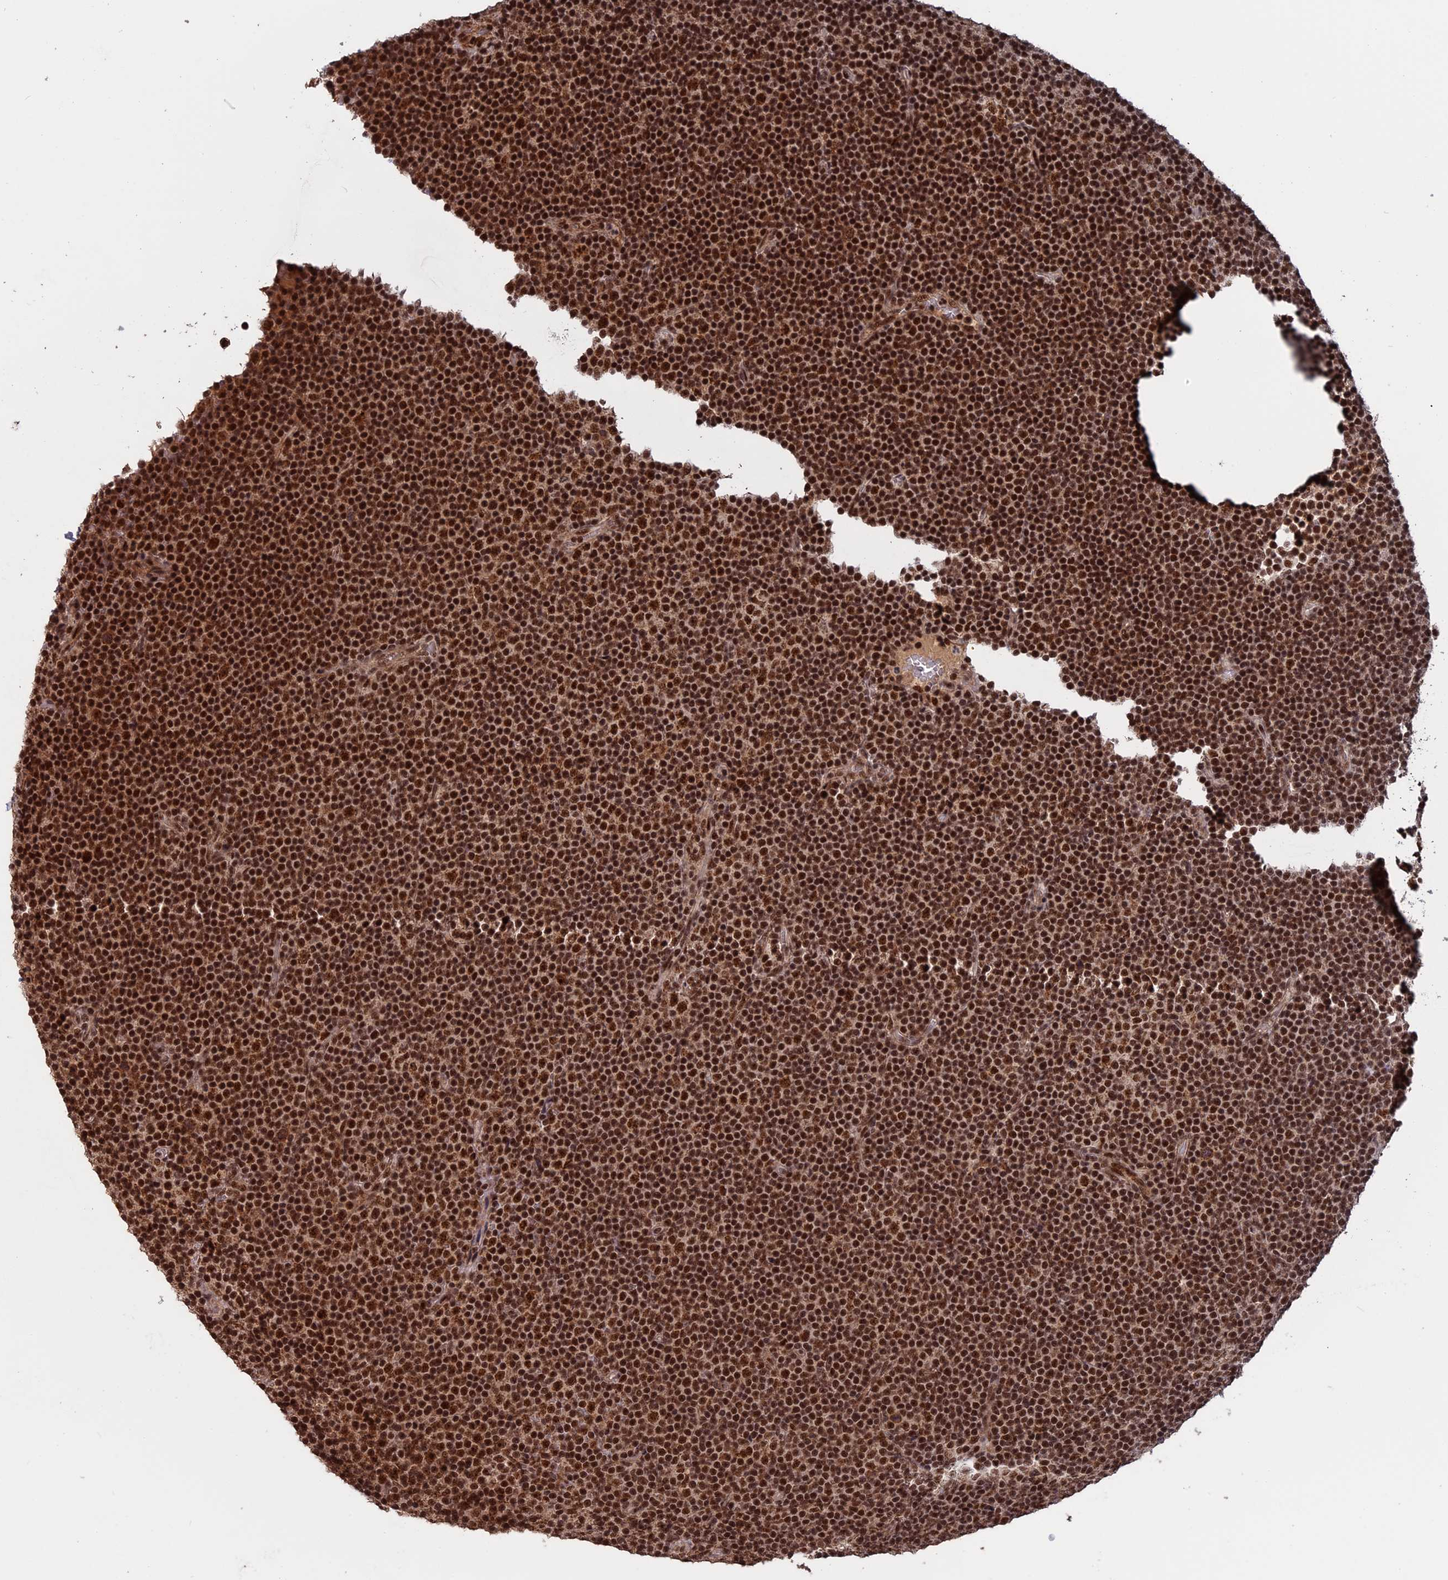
{"staining": {"intensity": "strong", "quantity": ">75%", "location": "nuclear"}, "tissue": "lymphoma", "cell_type": "Tumor cells", "image_type": "cancer", "snomed": [{"axis": "morphology", "description": "Malignant lymphoma, non-Hodgkin's type, Low grade"}, {"axis": "topography", "description": "Lymph node"}], "caption": "DAB (3,3'-diaminobenzidine) immunohistochemical staining of low-grade malignant lymphoma, non-Hodgkin's type displays strong nuclear protein expression in about >75% of tumor cells.", "gene": "CACTIN", "patient": {"sex": "female", "age": 67}}